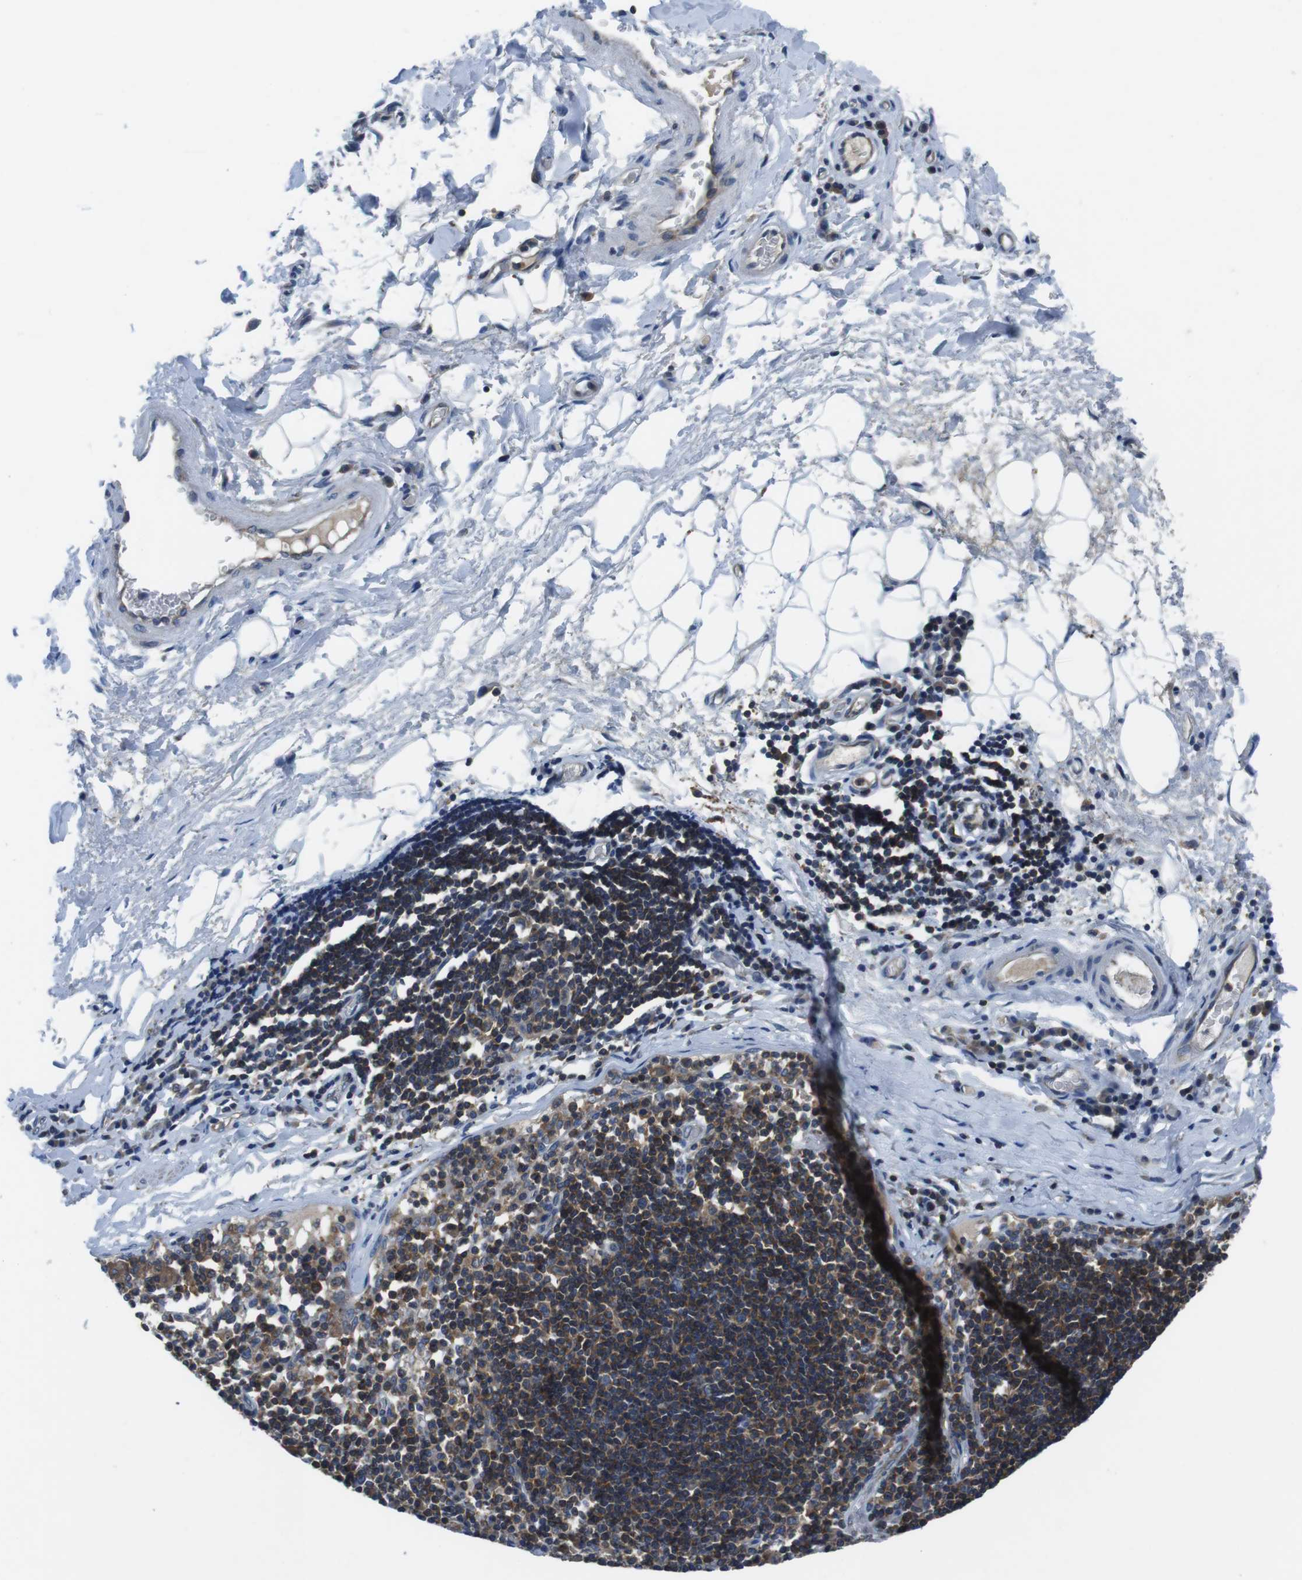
{"staining": {"intensity": "negative", "quantity": "none", "location": "none"}, "tissue": "adipose tissue", "cell_type": "Adipocytes", "image_type": "normal", "snomed": [{"axis": "morphology", "description": "Normal tissue, NOS"}, {"axis": "morphology", "description": "Adenocarcinoma, NOS"}, {"axis": "topography", "description": "Esophagus"}], "caption": "There is no significant expression in adipocytes of adipose tissue. The staining is performed using DAB (3,3'-diaminobenzidine) brown chromogen with nuclei counter-stained in using hematoxylin.", "gene": "PIK3CD", "patient": {"sex": "male", "age": 62}}